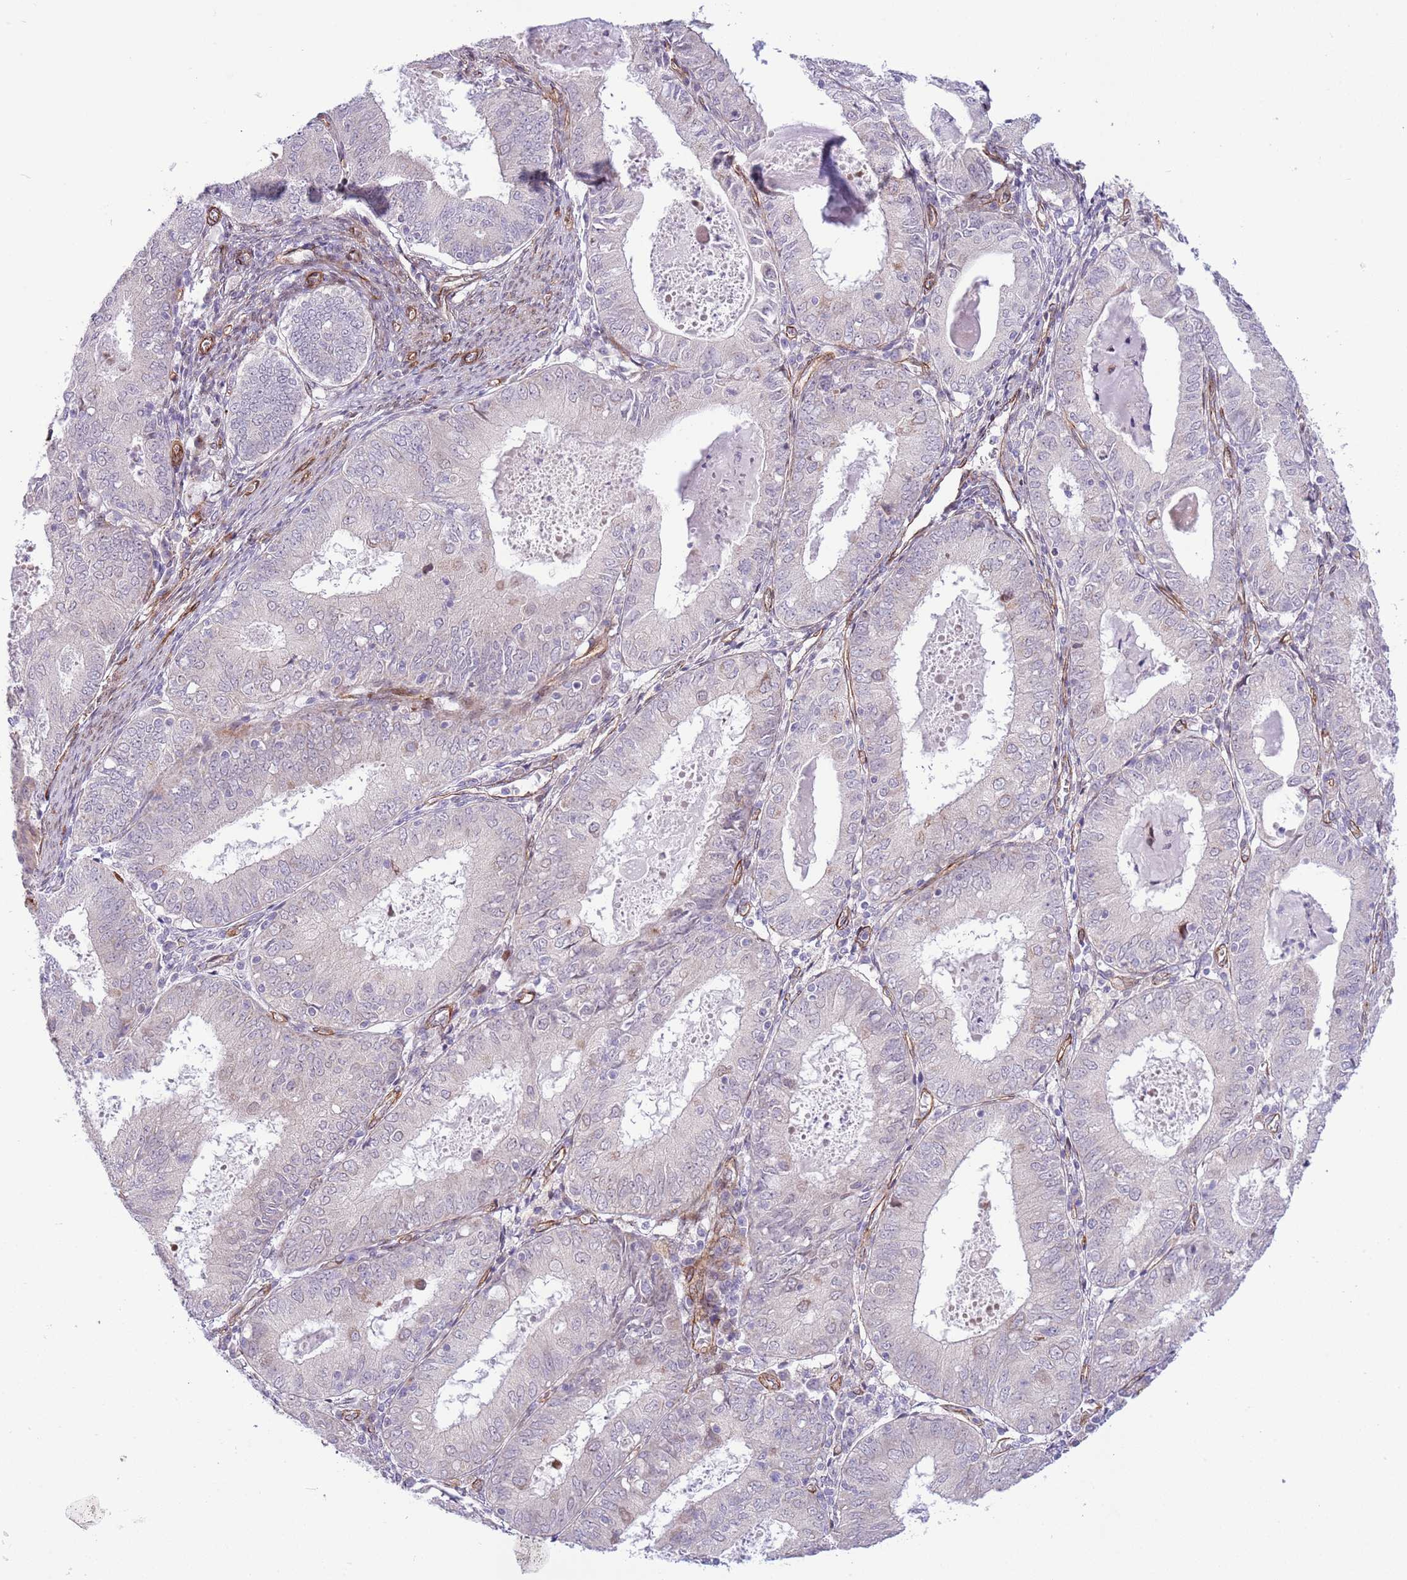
{"staining": {"intensity": "negative", "quantity": "none", "location": "none"}, "tissue": "endometrial cancer", "cell_type": "Tumor cells", "image_type": "cancer", "snomed": [{"axis": "morphology", "description": "Adenocarcinoma, NOS"}, {"axis": "topography", "description": "Endometrium"}], "caption": "DAB immunohistochemical staining of endometrial cancer (adenocarcinoma) shows no significant staining in tumor cells.", "gene": "NEK3", "patient": {"sex": "female", "age": 57}}